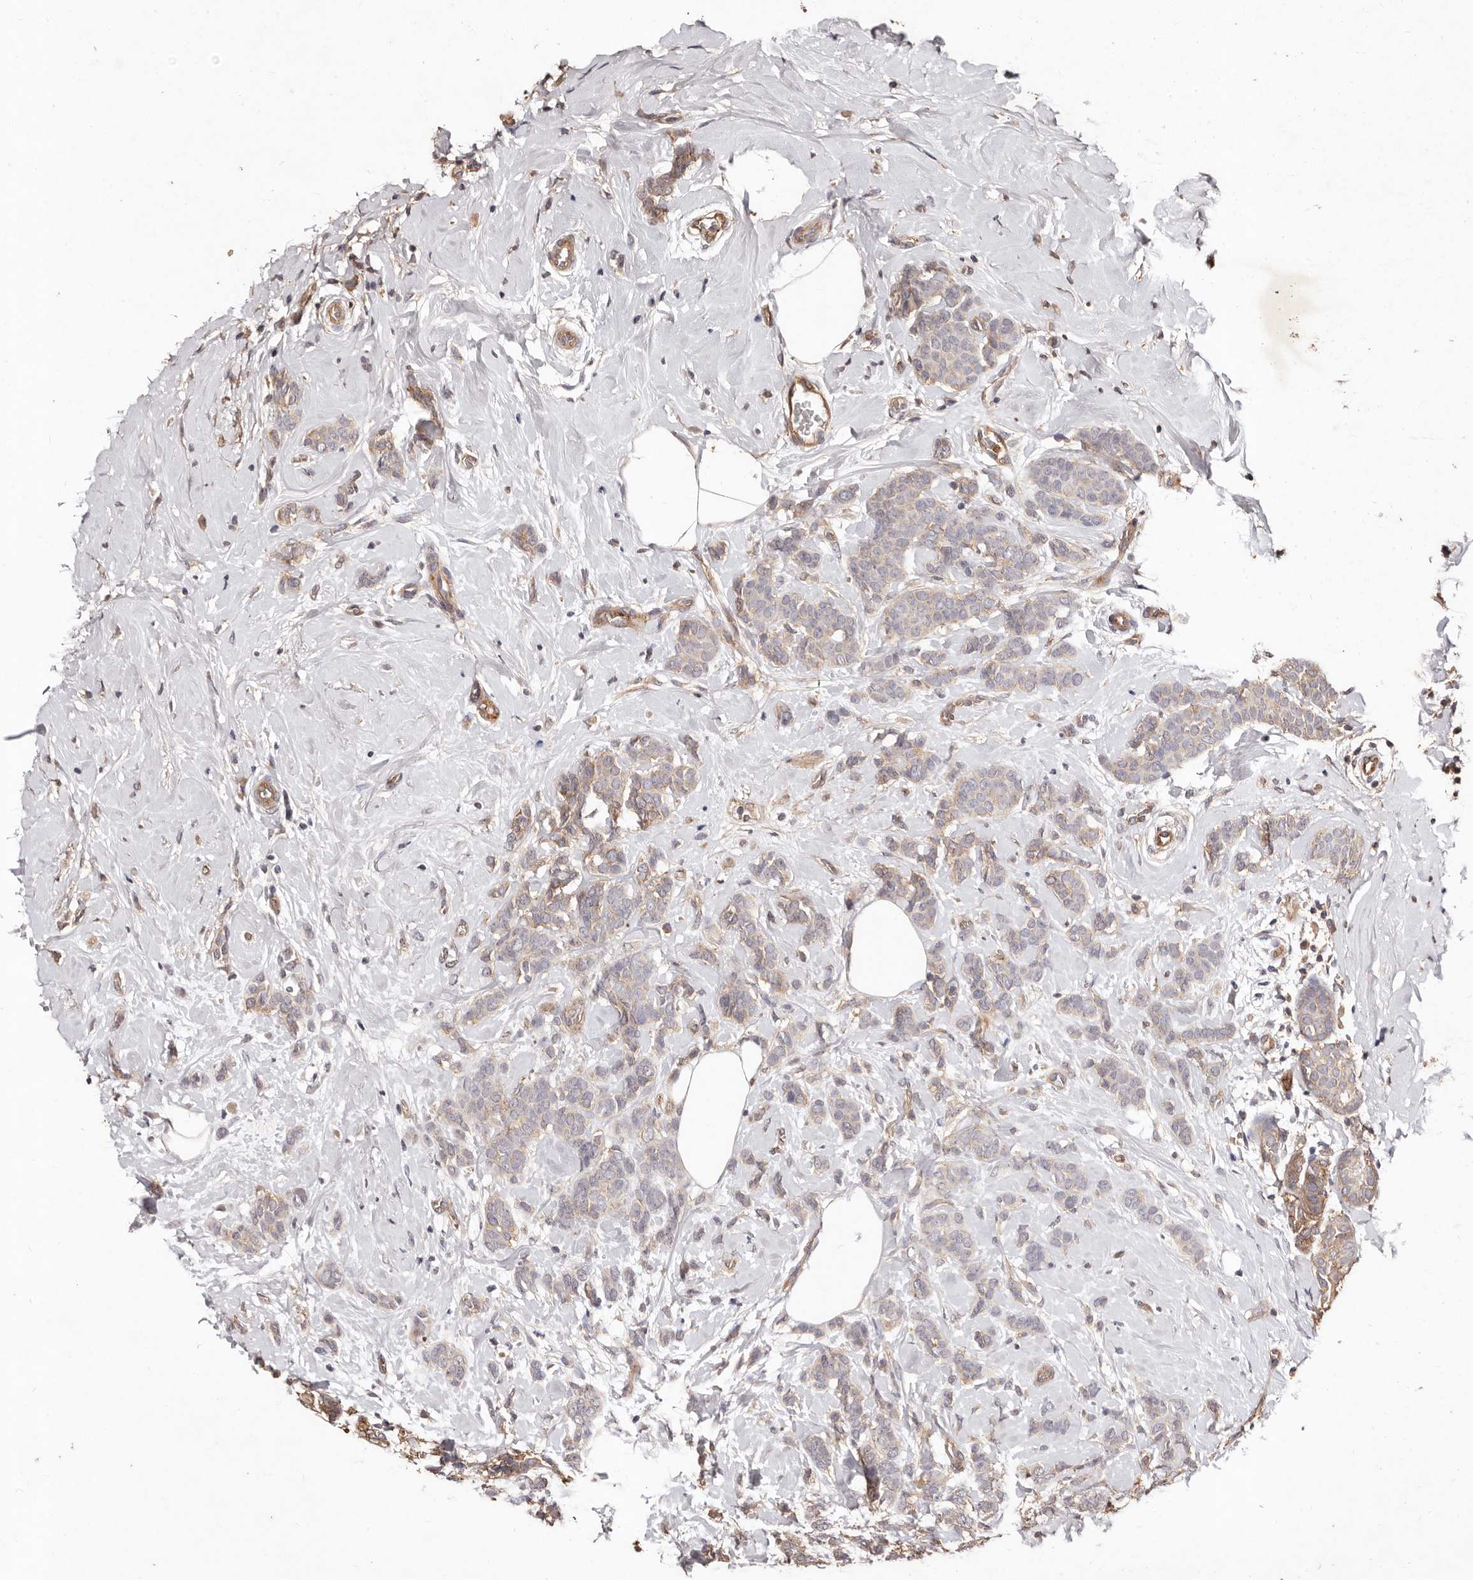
{"staining": {"intensity": "weak", "quantity": "25%-75%", "location": "cytoplasmic/membranous"}, "tissue": "breast cancer", "cell_type": "Tumor cells", "image_type": "cancer", "snomed": [{"axis": "morphology", "description": "Lobular carcinoma, in situ"}, {"axis": "morphology", "description": "Lobular carcinoma"}, {"axis": "topography", "description": "Breast"}], "caption": "Protein expression analysis of breast lobular carcinoma in situ demonstrates weak cytoplasmic/membranous positivity in about 25%-75% of tumor cells. Nuclei are stained in blue.", "gene": "CCL14", "patient": {"sex": "female", "age": 41}}